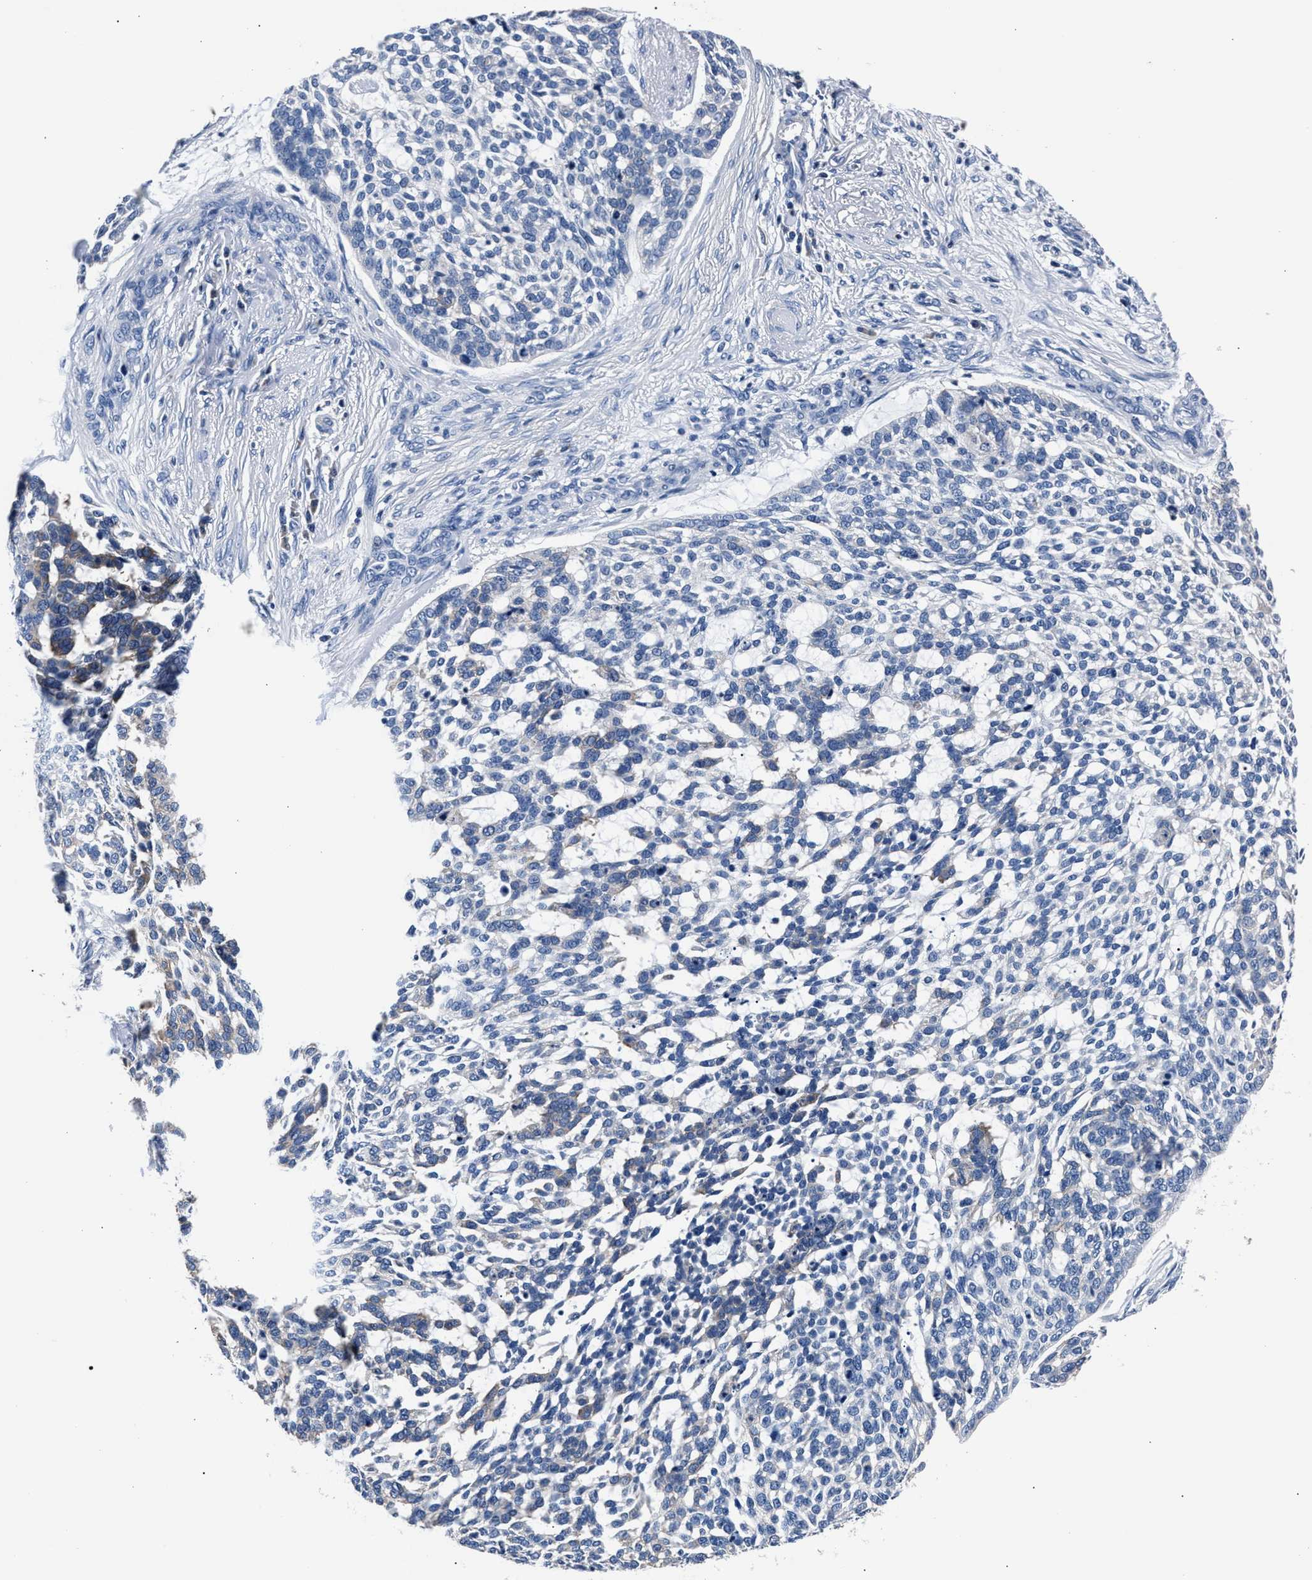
{"staining": {"intensity": "negative", "quantity": "none", "location": "none"}, "tissue": "skin cancer", "cell_type": "Tumor cells", "image_type": "cancer", "snomed": [{"axis": "morphology", "description": "Basal cell carcinoma"}, {"axis": "topography", "description": "Skin"}], "caption": "Protein analysis of skin basal cell carcinoma demonstrates no significant positivity in tumor cells.", "gene": "PHF24", "patient": {"sex": "female", "age": 64}}